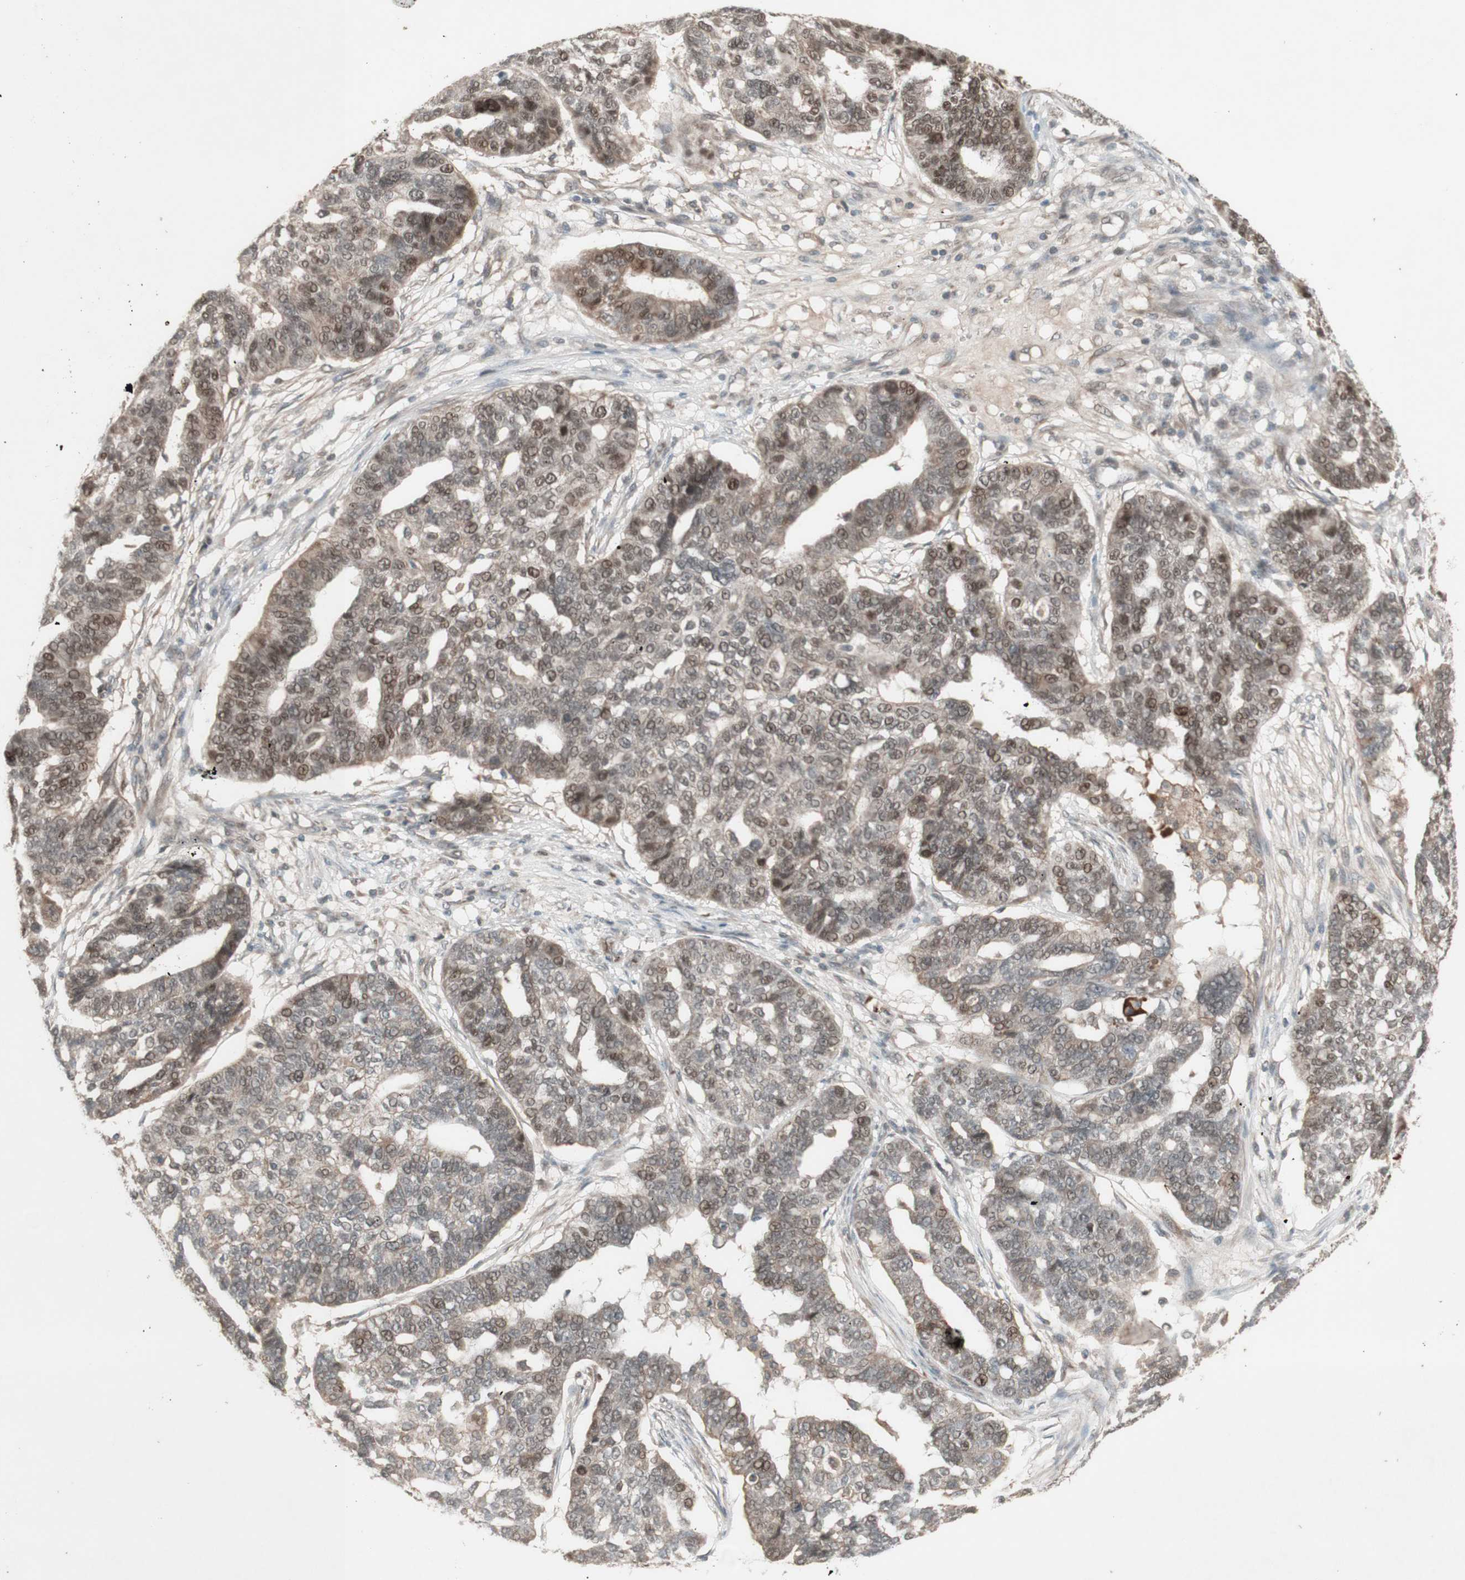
{"staining": {"intensity": "weak", "quantity": "25%-75%", "location": "nuclear"}, "tissue": "ovarian cancer", "cell_type": "Tumor cells", "image_type": "cancer", "snomed": [{"axis": "morphology", "description": "Cystadenocarcinoma, serous, NOS"}, {"axis": "topography", "description": "Ovary"}], "caption": "About 25%-75% of tumor cells in ovarian cancer (serous cystadenocarcinoma) display weak nuclear protein staining as visualized by brown immunohistochemical staining.", "gene": "MSH6", "patient": {"sex": "female", "age": 59}}